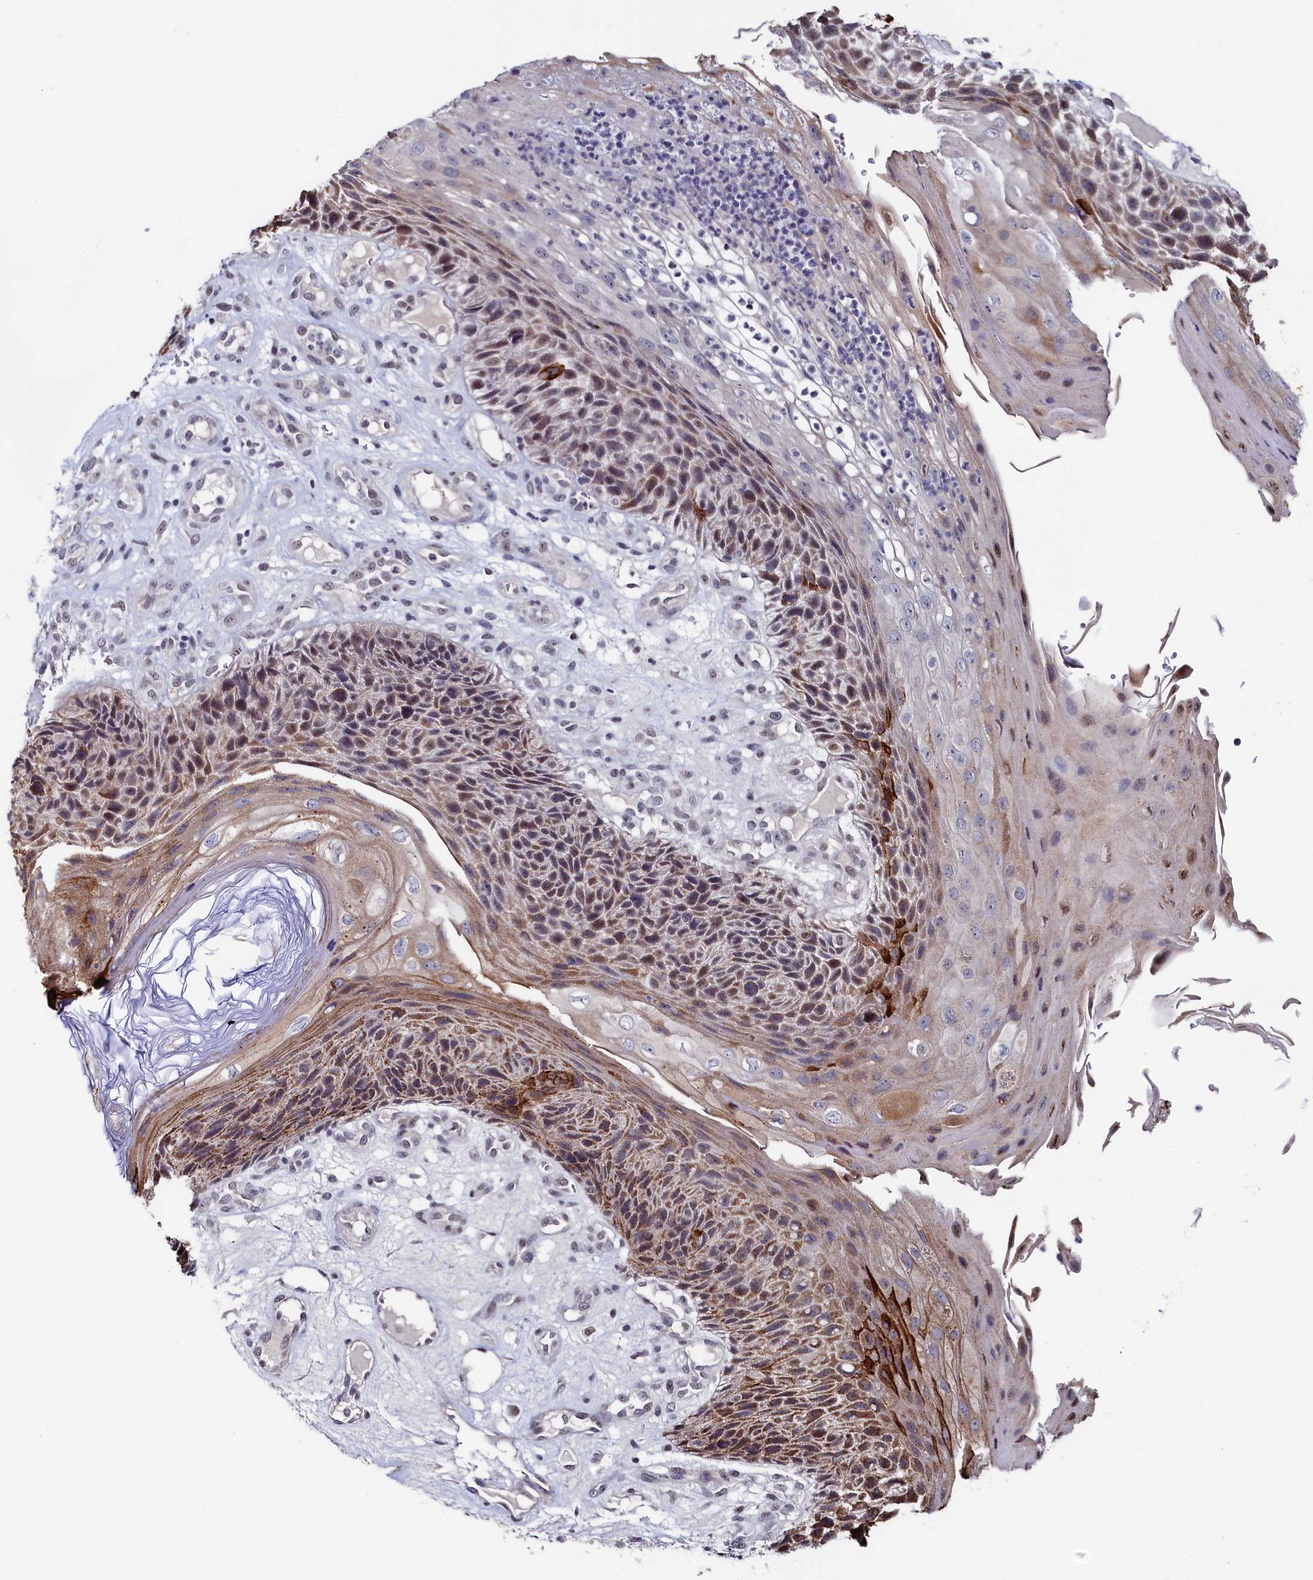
{"staining": {"intensity": "moderate", "quantity": "25%-75%", "location": "cytoplasmic/membranous"}, "tissue": "skin cancer", "cell_type": "Tumor cells", "image_type": "cancer", "snomed": [{"axis": "morphology", "description": "Squamous cell carcinoma, NOS"}, {"axis": "topography", "description": "Skin"}], "caption": "This histopathology image demonstrates skin squamous cell carcinoma stained with immunohistochemistry to label a protein in brown. The cytoplasmic/membranous of tumor cells show moderate positivity for the protein. Nuclei are counter-stained blue.", "gene": "TIGD4", "patient": {"sex": "female", "age": 88}}